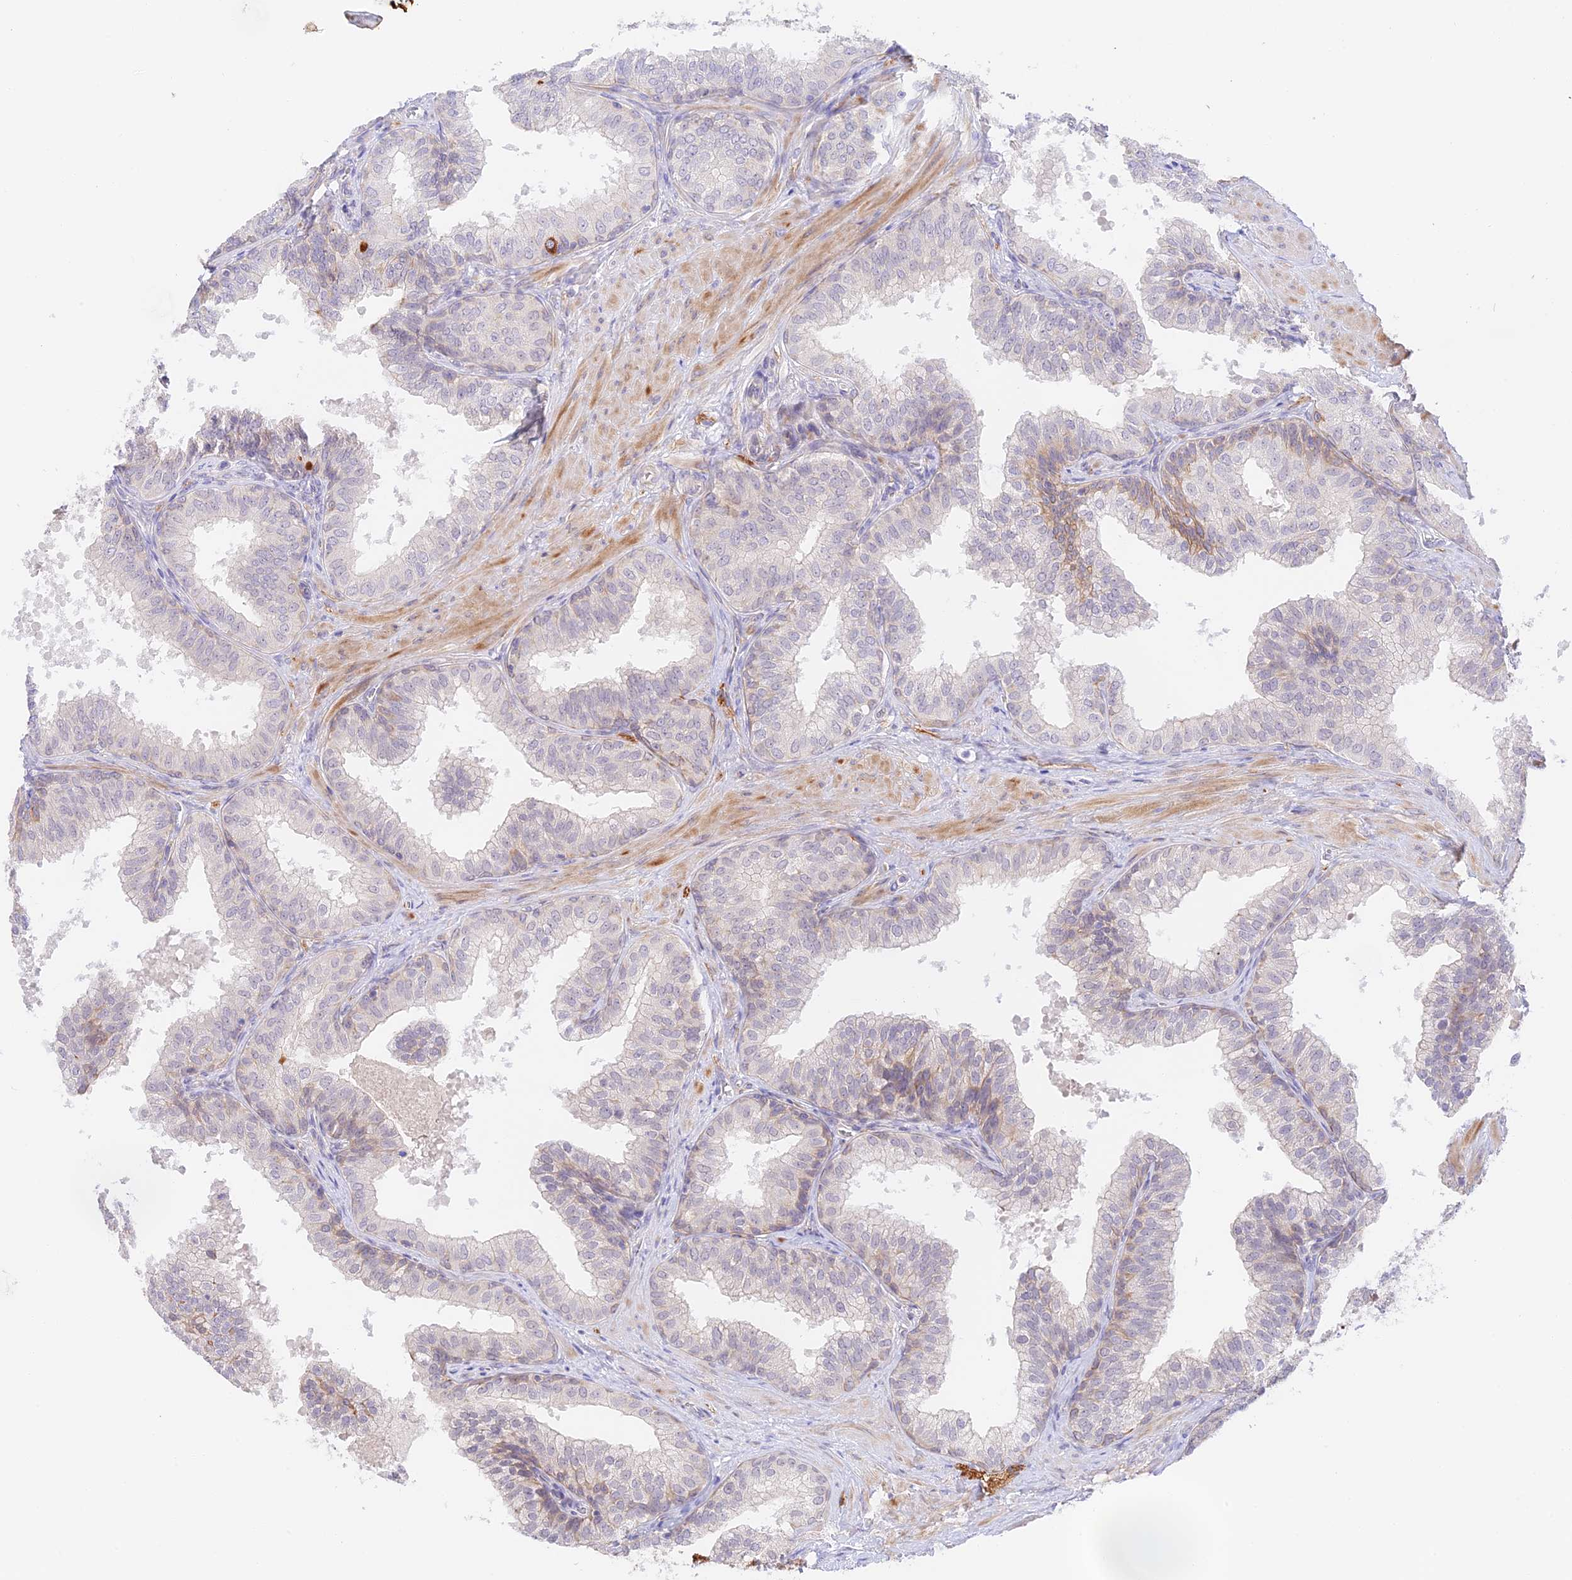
{"staining": {"intensity": "weak", "quantity": "<25%", "location": "cytoplasmic/membranous"}, "tissue": "prostate", "cell_type": "Glandular cells", "image_type": "normal", "snomed": [{"axis": "morphology", "description": "Normal tissue, NOS"}, {"axis": "topography", "description": "Prostate"}], "caption": "Photomicrograph shows no protein expression in glandular cells of benign prostate.", "gene": "CAMSAP3", "patient": {"sex": "male", "age": 60}}